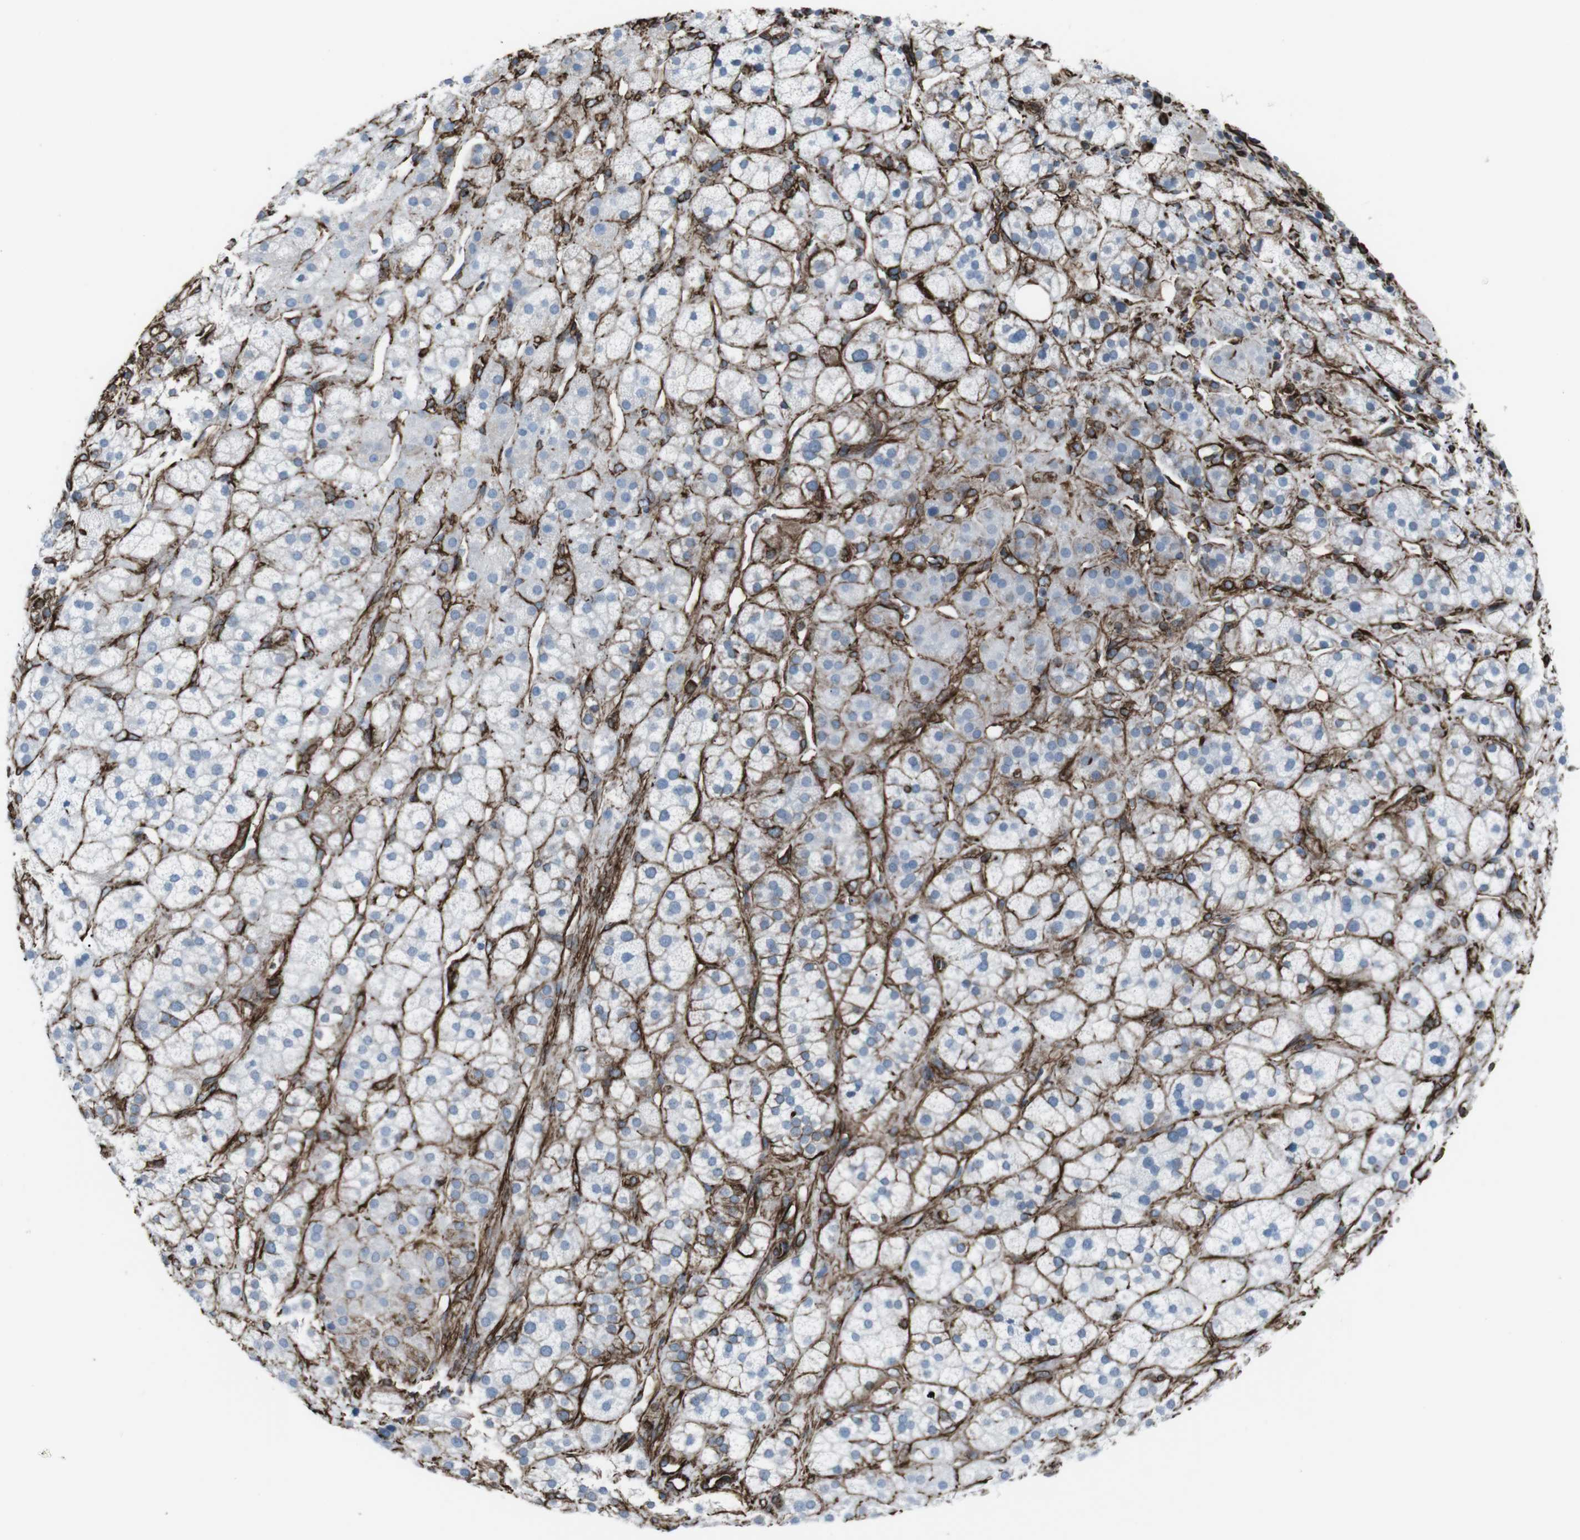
{"staining": {"intensity": "weak", "quantity": "<25%", "location": "cytoplasmic/membranous"}, "tissue": "adrenal gland", "cell_type": "Glandular cells", "image_type": "normal", "snomed": [{"axis": "morphology", "description": "Normal tissue, NOS"}, {"axis": "topography", "description": "Adrenal gland"}], "caption": "DAB immunohistochemical staining of unremarkable adrenal gland displays no significant expression in glandular cells.", "gene": "ZDHHC6", "patient": {"sex": "male", "age": 56}}